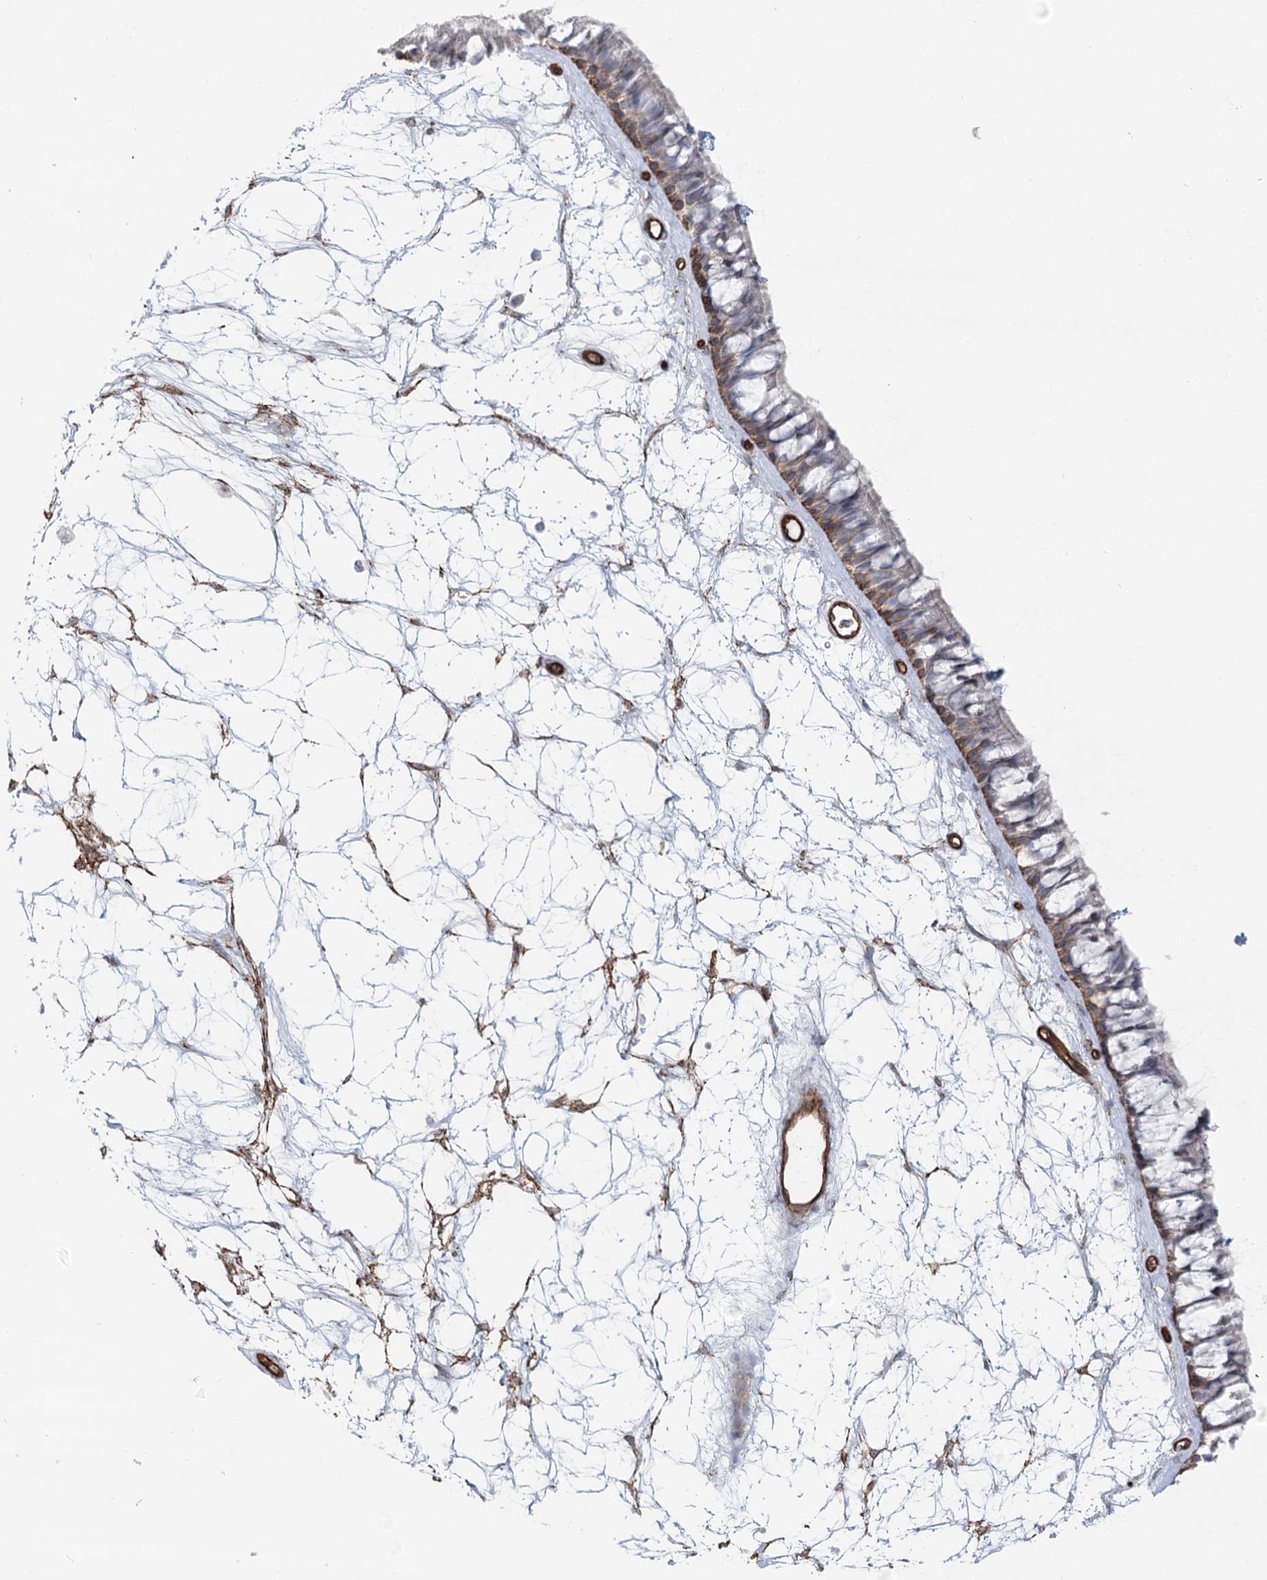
{"staining": {"intensity": "moderate", "quantity": "25%-75%", "location": "cytoplasmic/membranous"}, "tissue": "nasopharynx", "cell_type": "Respiratory epithelial cells", "image_type": "normal", "snomed": [{"axis": "morphology", "description": "Normal tissue, NOS"}, {"axis": "topography", "description": "Nasopharynx"}], "caption": "Nasopharynx was stained to show a protein in brown. There is medium levels of moderate cytoplasmic/membranous positivity in approximately 25%-75% of respiratory epithelial cells.", "gene": "ZFYVE28", "patient": {"sex": "male", "age": 64}}